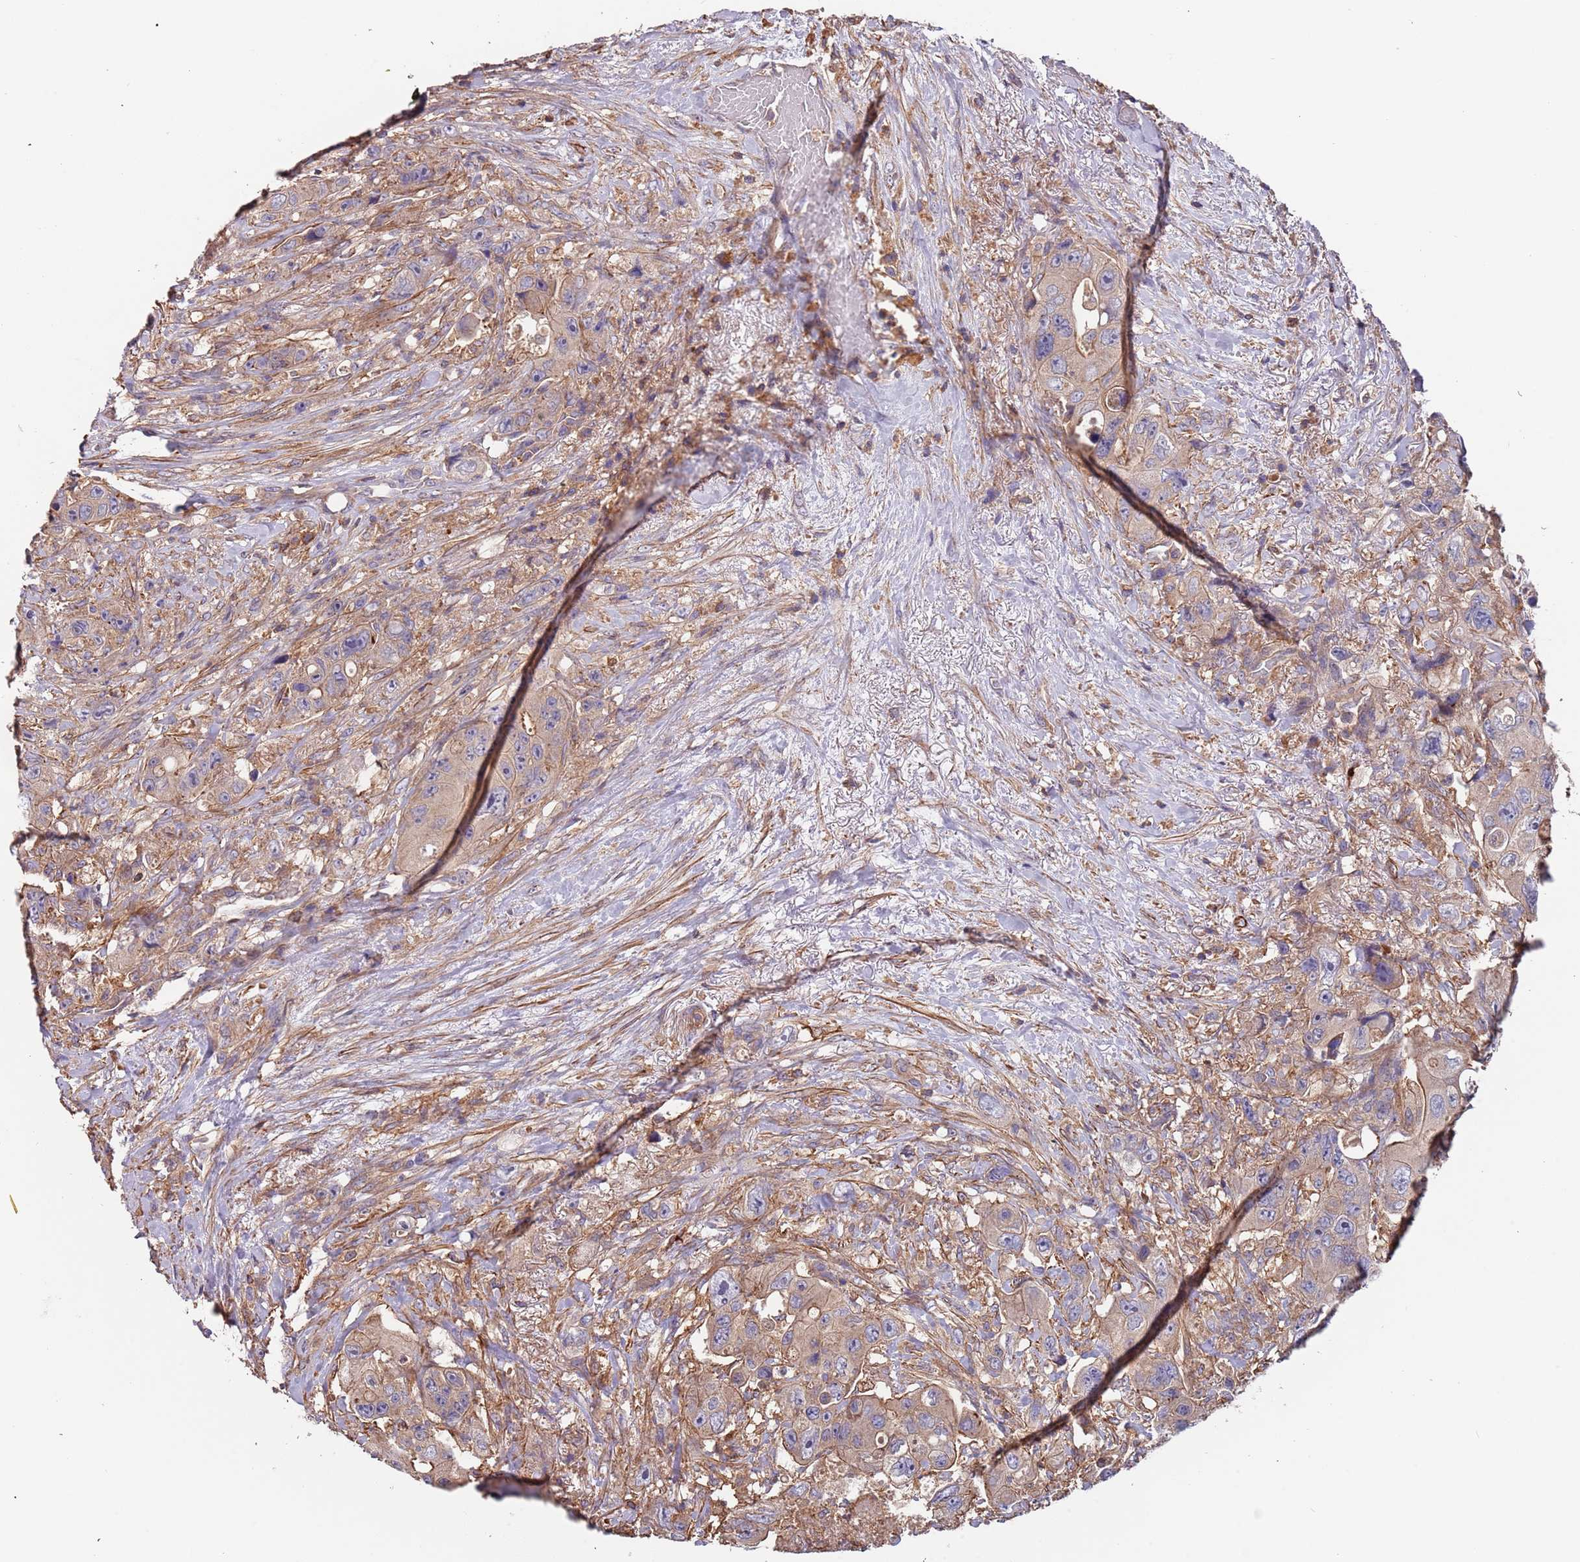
{"staining": {"intensity": "weak", "quantity": ">75%", "location": "cytoplasmic/membranous"}, "tissue": "colorectal cancer", "cell_type": "Tumor cells", "image_type": "cancer", "snomed": [{"axis": "morphology", "description": "Adenocarcinoma, NOS"}, {"axis": "topography", "description": "Colon"}], "caption": "Colorectal adenocarcinoma was stained to show a protein in brown. There is low levels of weak cytoplasmic/membranous expression in approximately >75% of tumor cells.", "gene": "SYT4", "patient": {"sex": "female", "age": 46}}